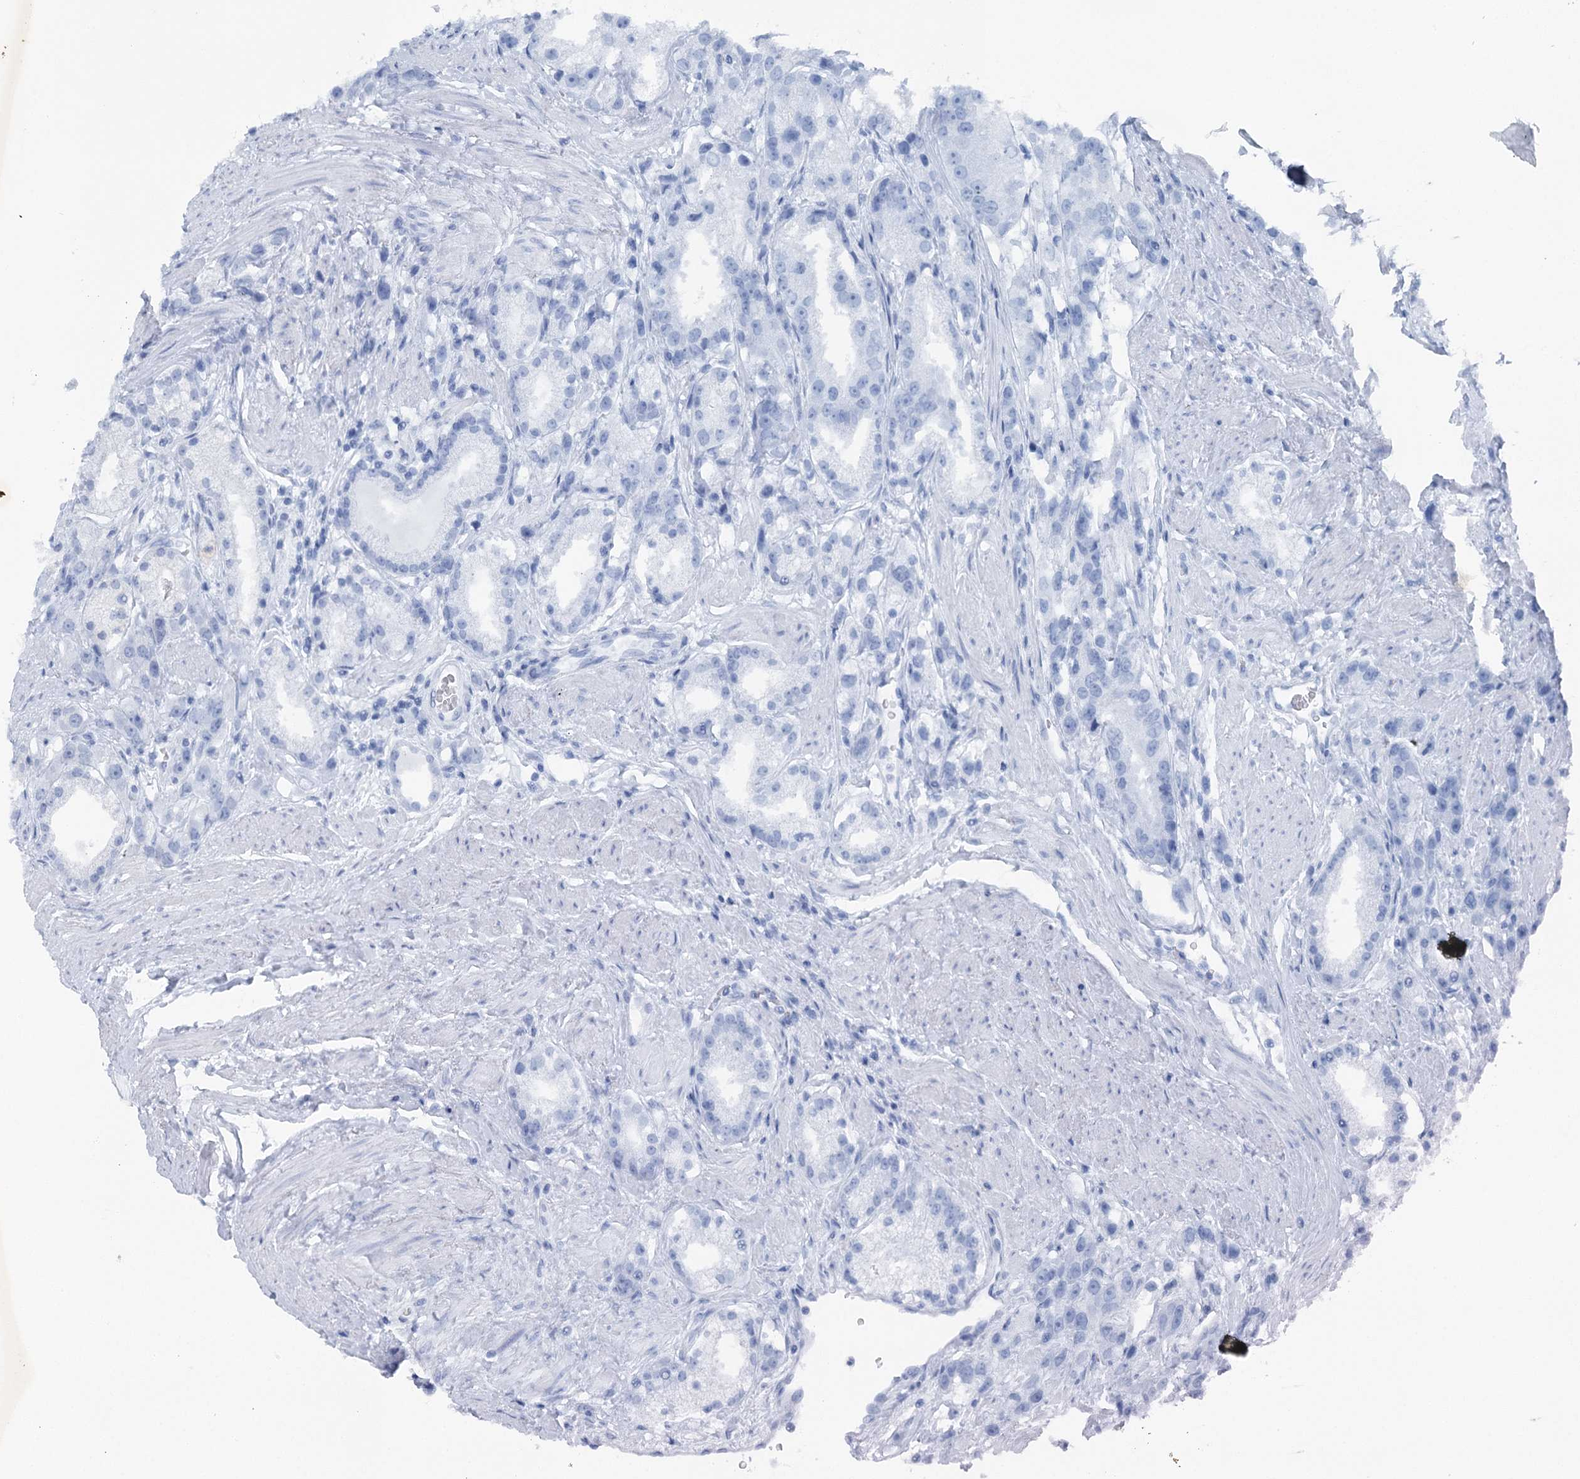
{"staining": {"intensity": "weak", "quantity": "25%-75%", "location": "cytoplasmic/membranous"}, "tissue": "prostate cancer", "cell_type": "Tumor cells", "image_type": "cancer", "snomed": [{"axis": "morphology", "description": "Adenocarcinoma, NOS"}, {"axis": "topography", "description": "Prostate"}], "caption": "This micrograph displays immunohistochemistry (IHC) staining of human prostate cancer, with low weak cytoplasmic/membranous expression in about 25%-75% of tumor cells.", "gene": "ITIH5", "patient": {"sex": "male", "age": 79}}